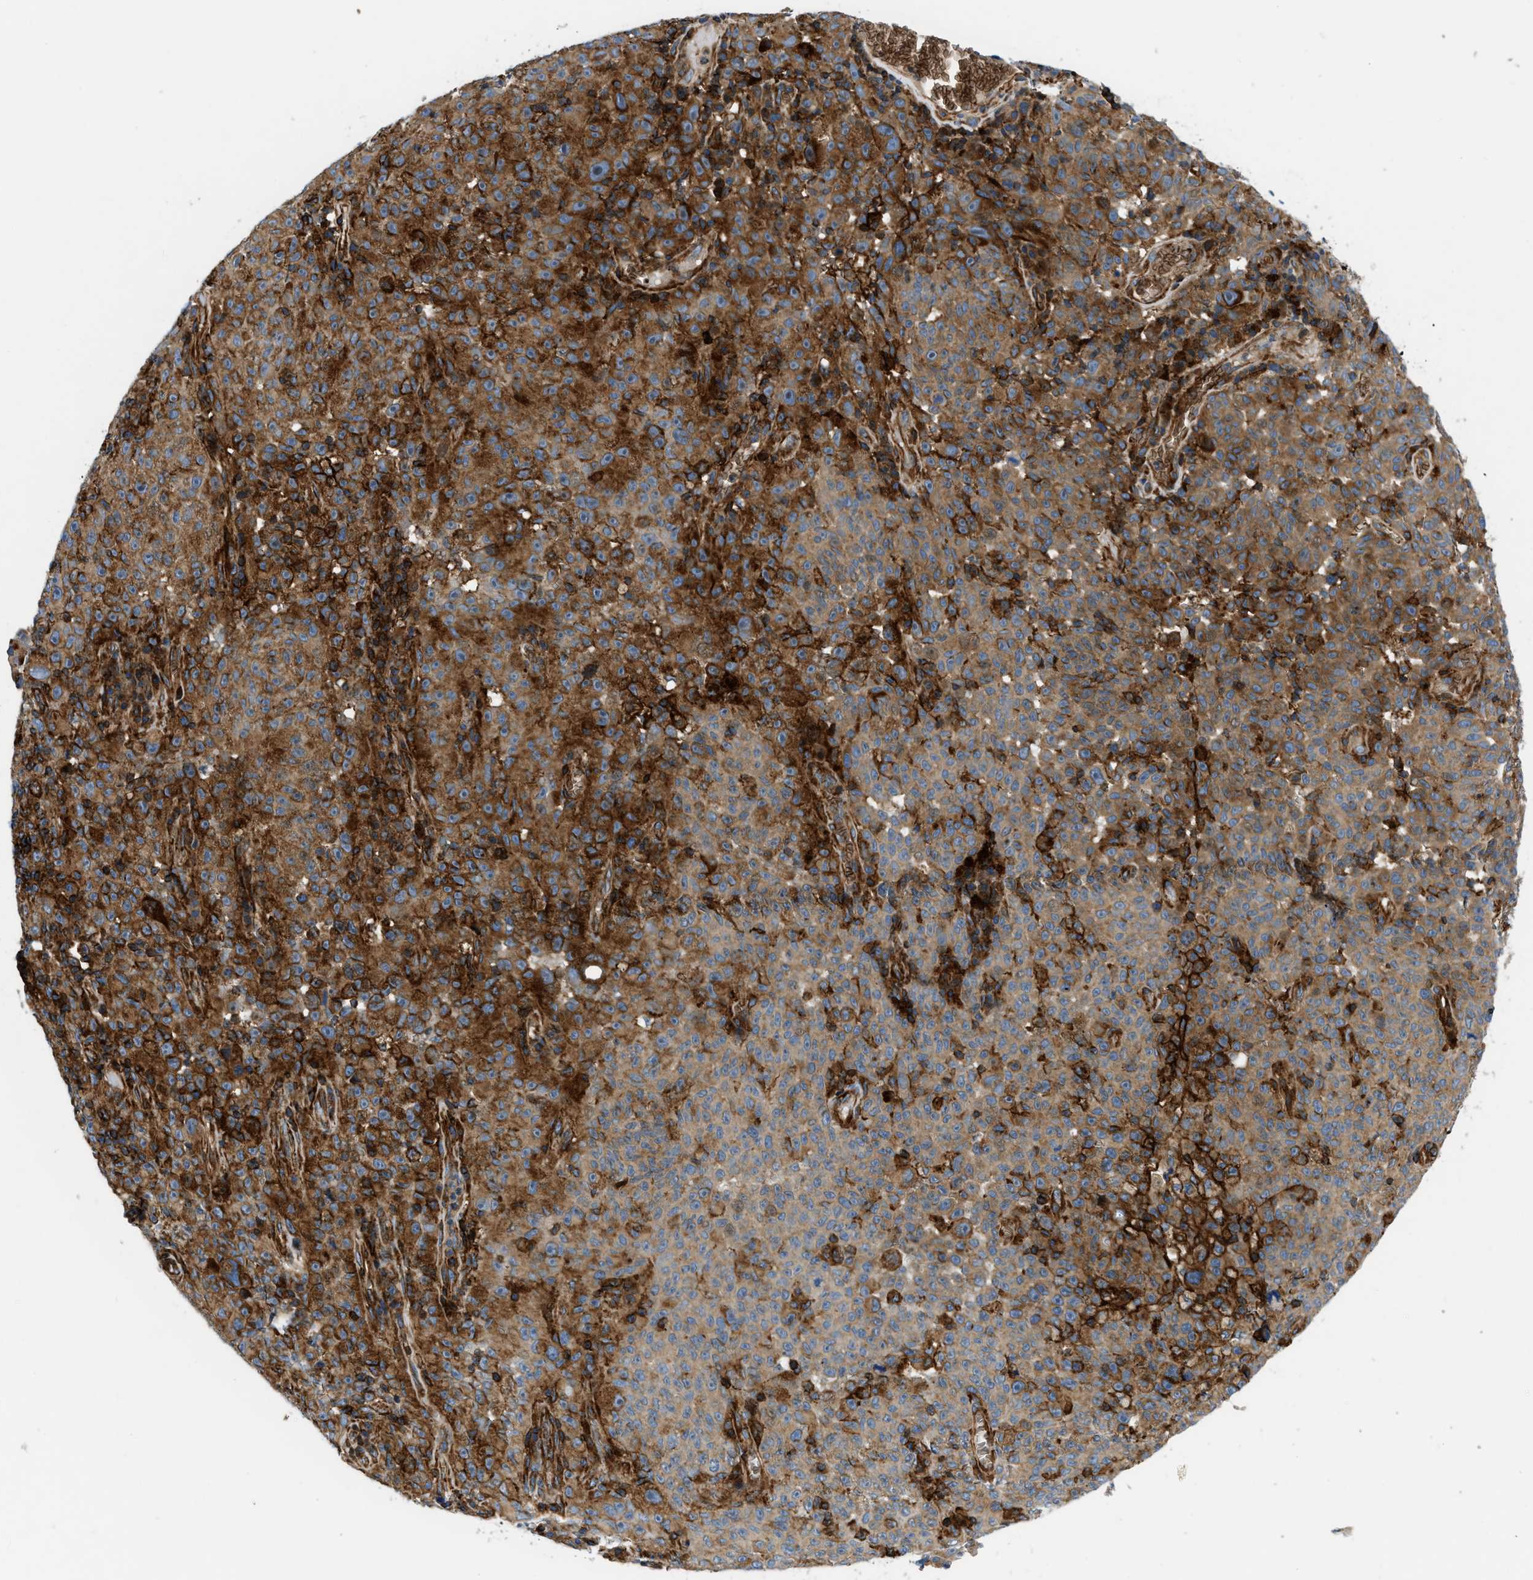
{"staining": {"intensity": "moderate", "quantity": ">75%", "location": "cytoplasmic/membranous"}, "tissue": "melanoma", "cell_type": "Tumor cells", "image_type": "cancer", "snomed": [{"axis": "morphology", "description": "Malignant melanoma, NOS"}, {"axis": "topography", "description": "Skin"}], "caption": "Melanoma stained with DAB immunohistochemistry displays medium levels of moderate cytoplasmic/membranous expression in about >75% of tumor cells. (Stains: DAB (3,3'-diaminobenzidine) in brown, nuclei in blue, Microscopy: brightfield microscopy at high magnification).", "gene": "DHODH", "patient": {"sex": "female", "age": 82}}